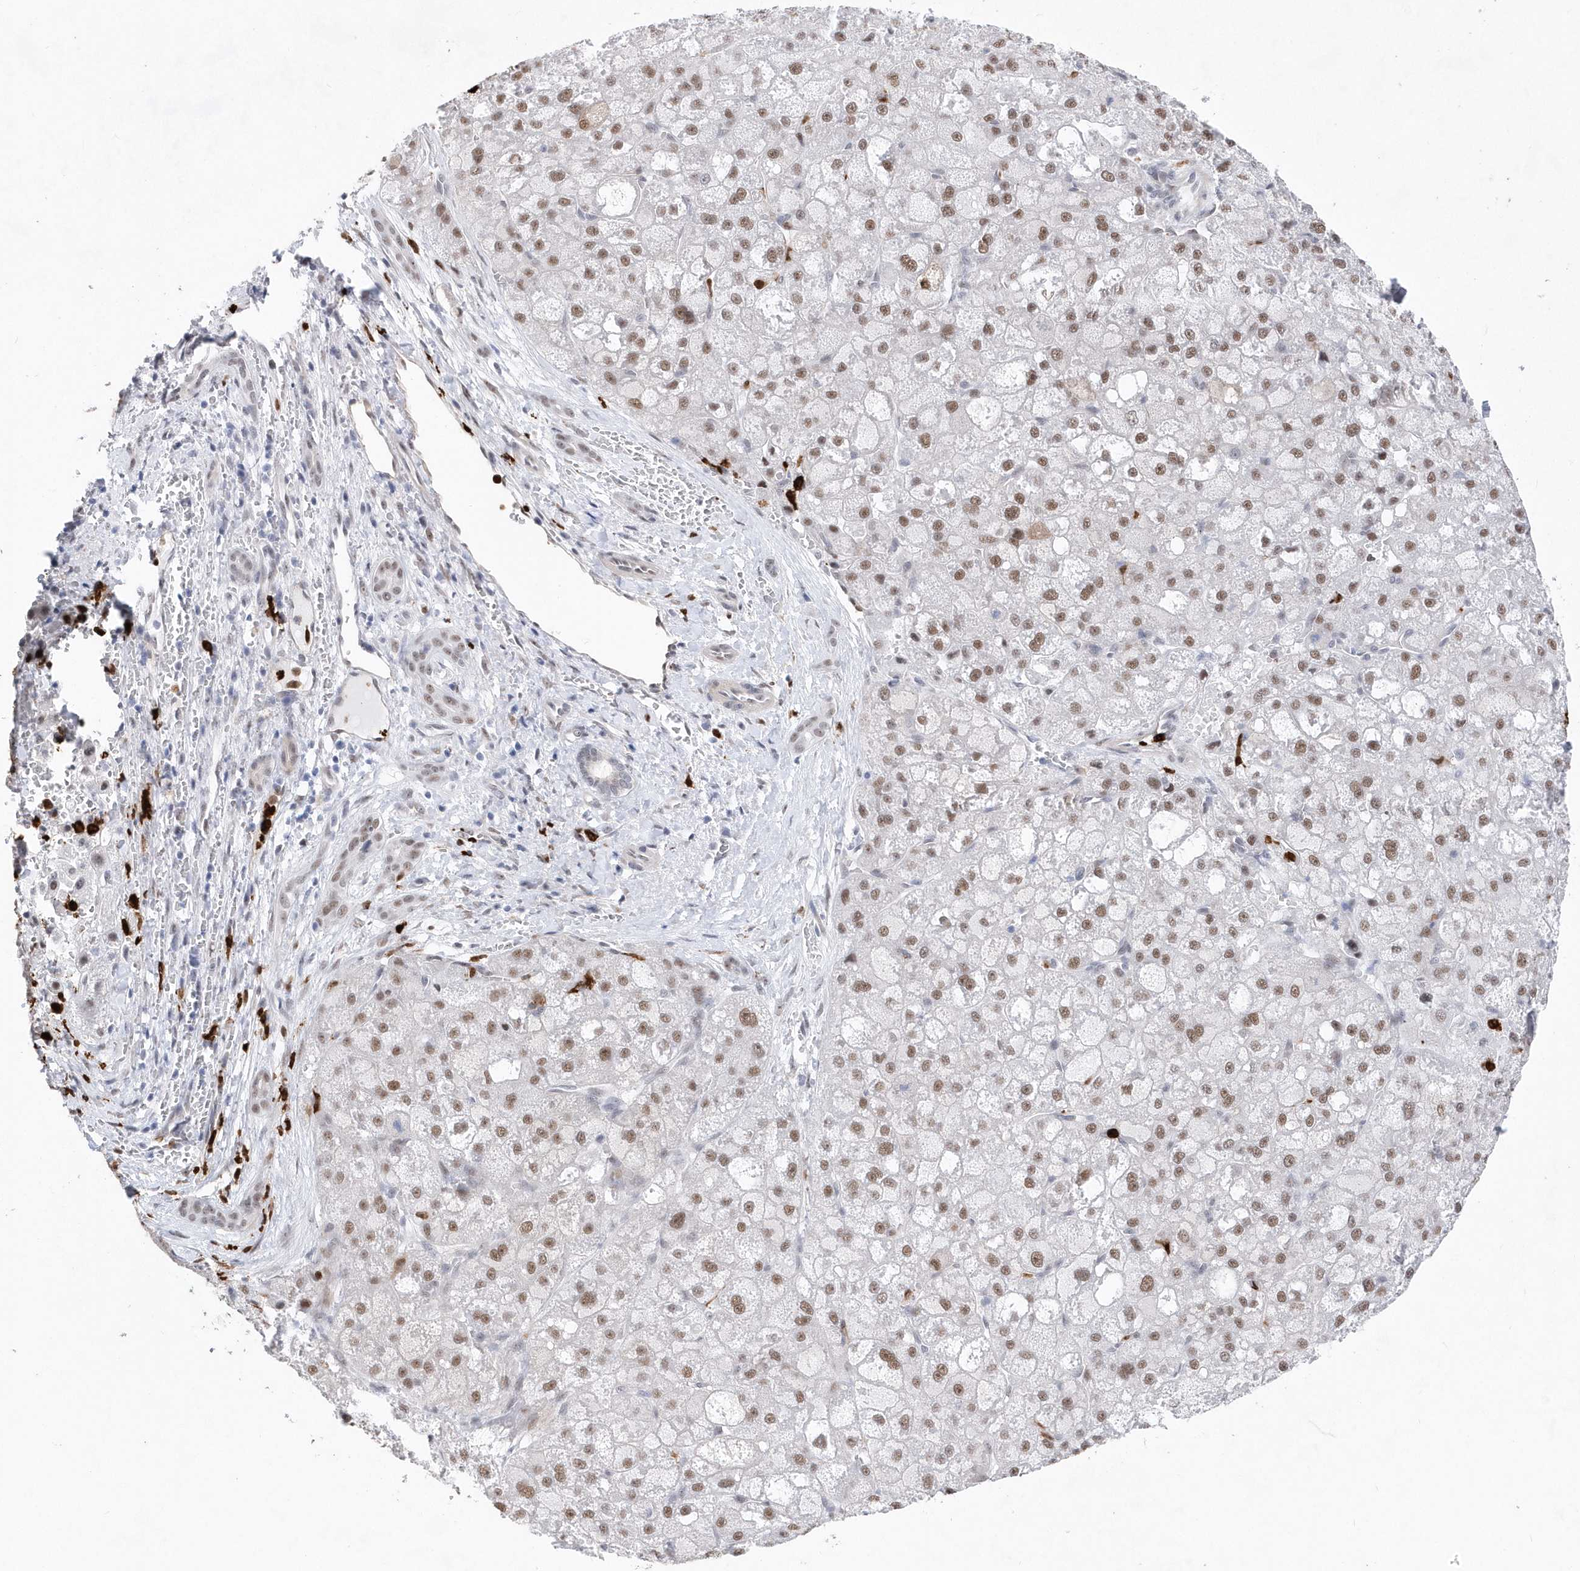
{"staining": {"intensity": "moderate", "quantity": ">75%", "location": "nuclear"}, "tissue": "liver cancer", "cell_type": "Tumor cells", "image_type": "cancer", "snomed": [{"axis": "morphology", "description": "Carcinoma, Hepatocellular, NOS"}, {"axis": "topography", "description": "Liver"}], "caption": "IHC (DAB) staining of human liver cancer (hepatocellular carcinoma) shows moderate nuclear protein staining in about >75% of tumor cells. Nuclei are stained in blue.", "gene": "RPP30", "patient": {"sex": "male", "age": 57}}